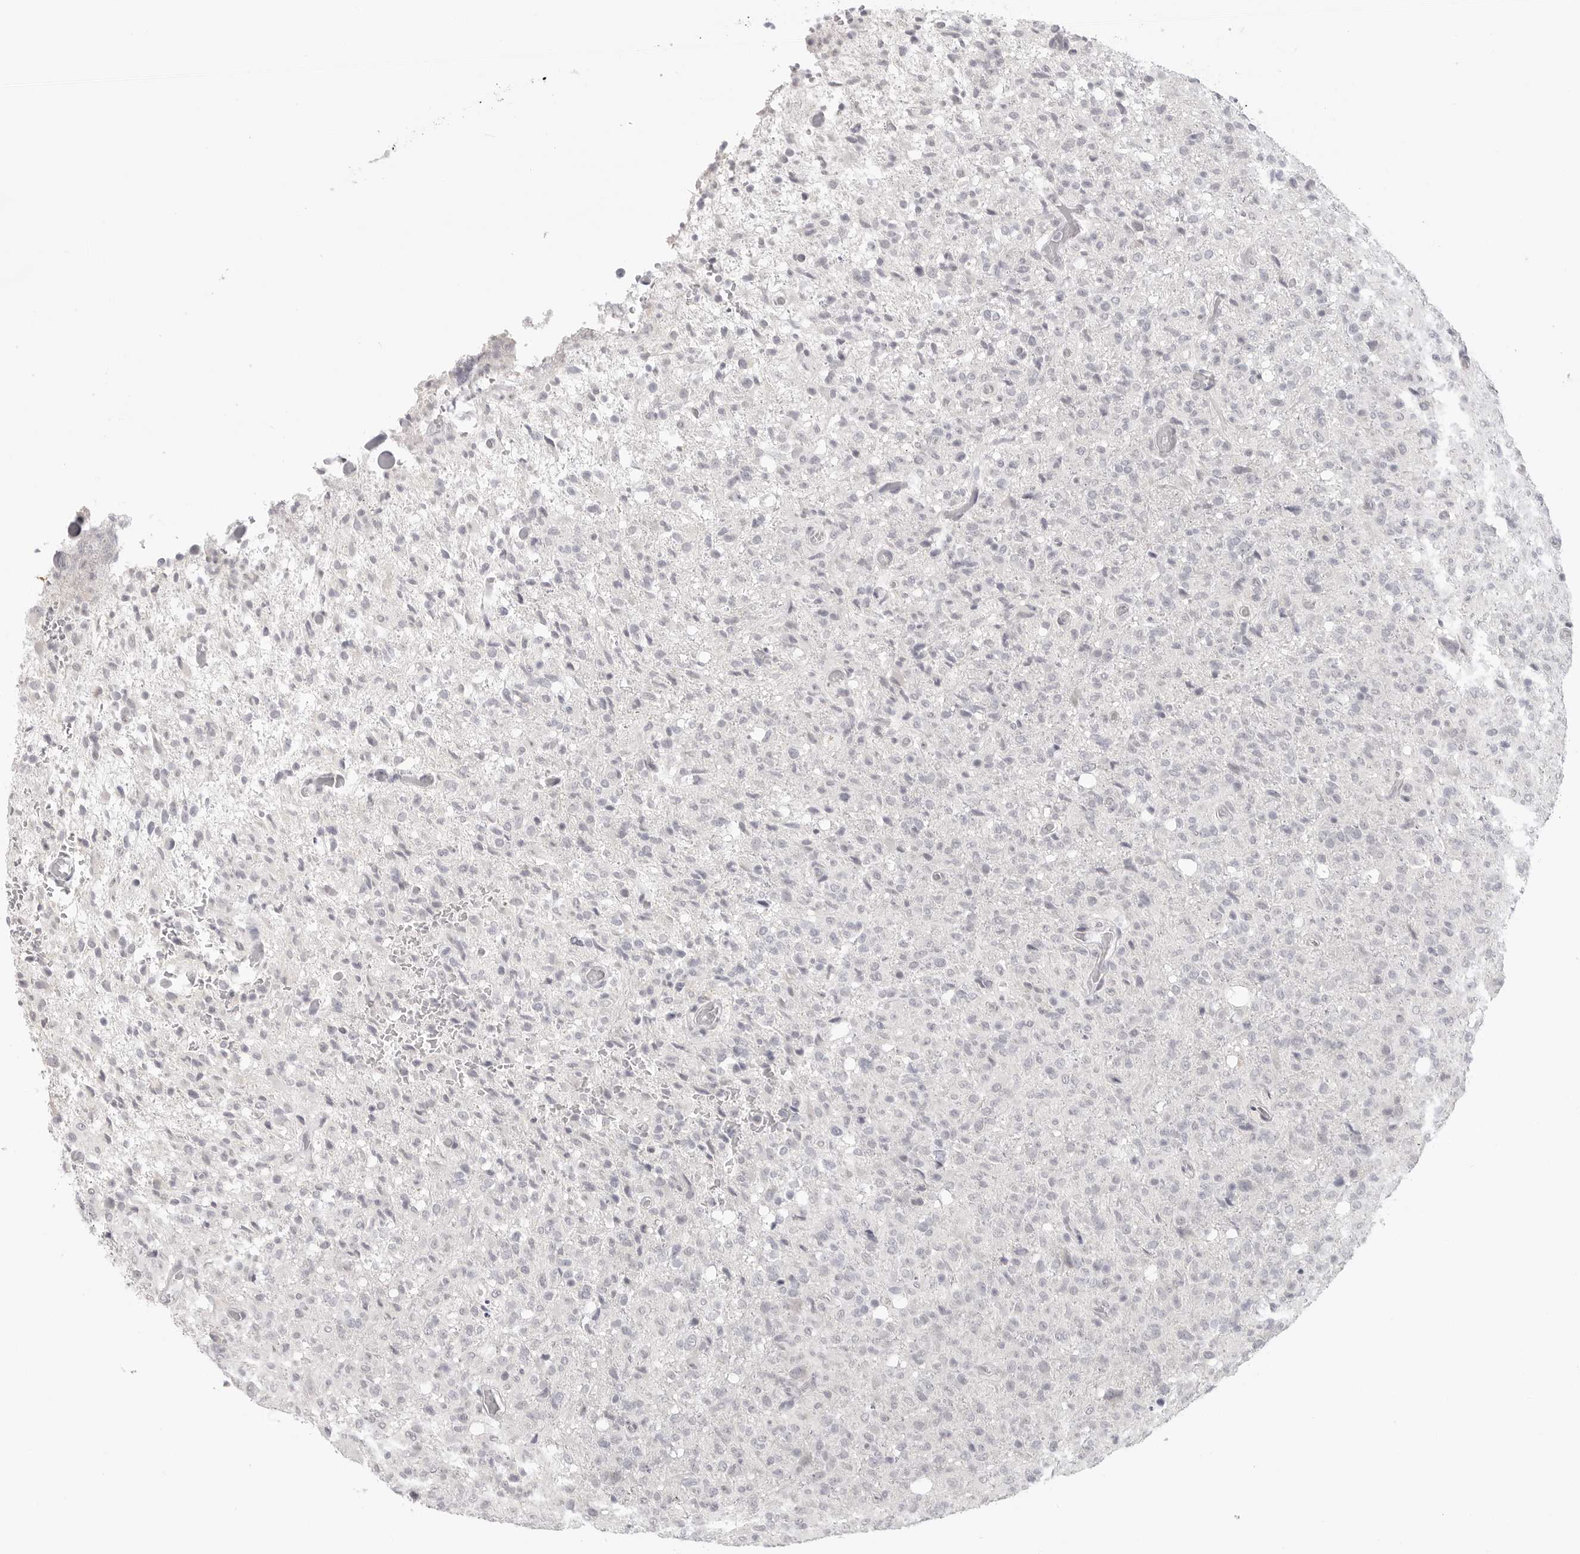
{"staining": {"intensity": "negative", "quantity": "none", "location": "none"}, "tissue": "glioma", "cell_type": "Tumor cells", "image_type": "cancer", "snomed": [{"axis": "morphology", "description": "Glioma, malignant, High grade"}, {"axis": "topography", "description": "Brain"}], "caption": "Glioma was stained to show a protein in brown. There is no significant positivity in tumor cells. (Immunohistochemistry, brightfield microscopy, high magnification).", "gene": "KLK11", "patient": {"sex": "female", "age": 57}}